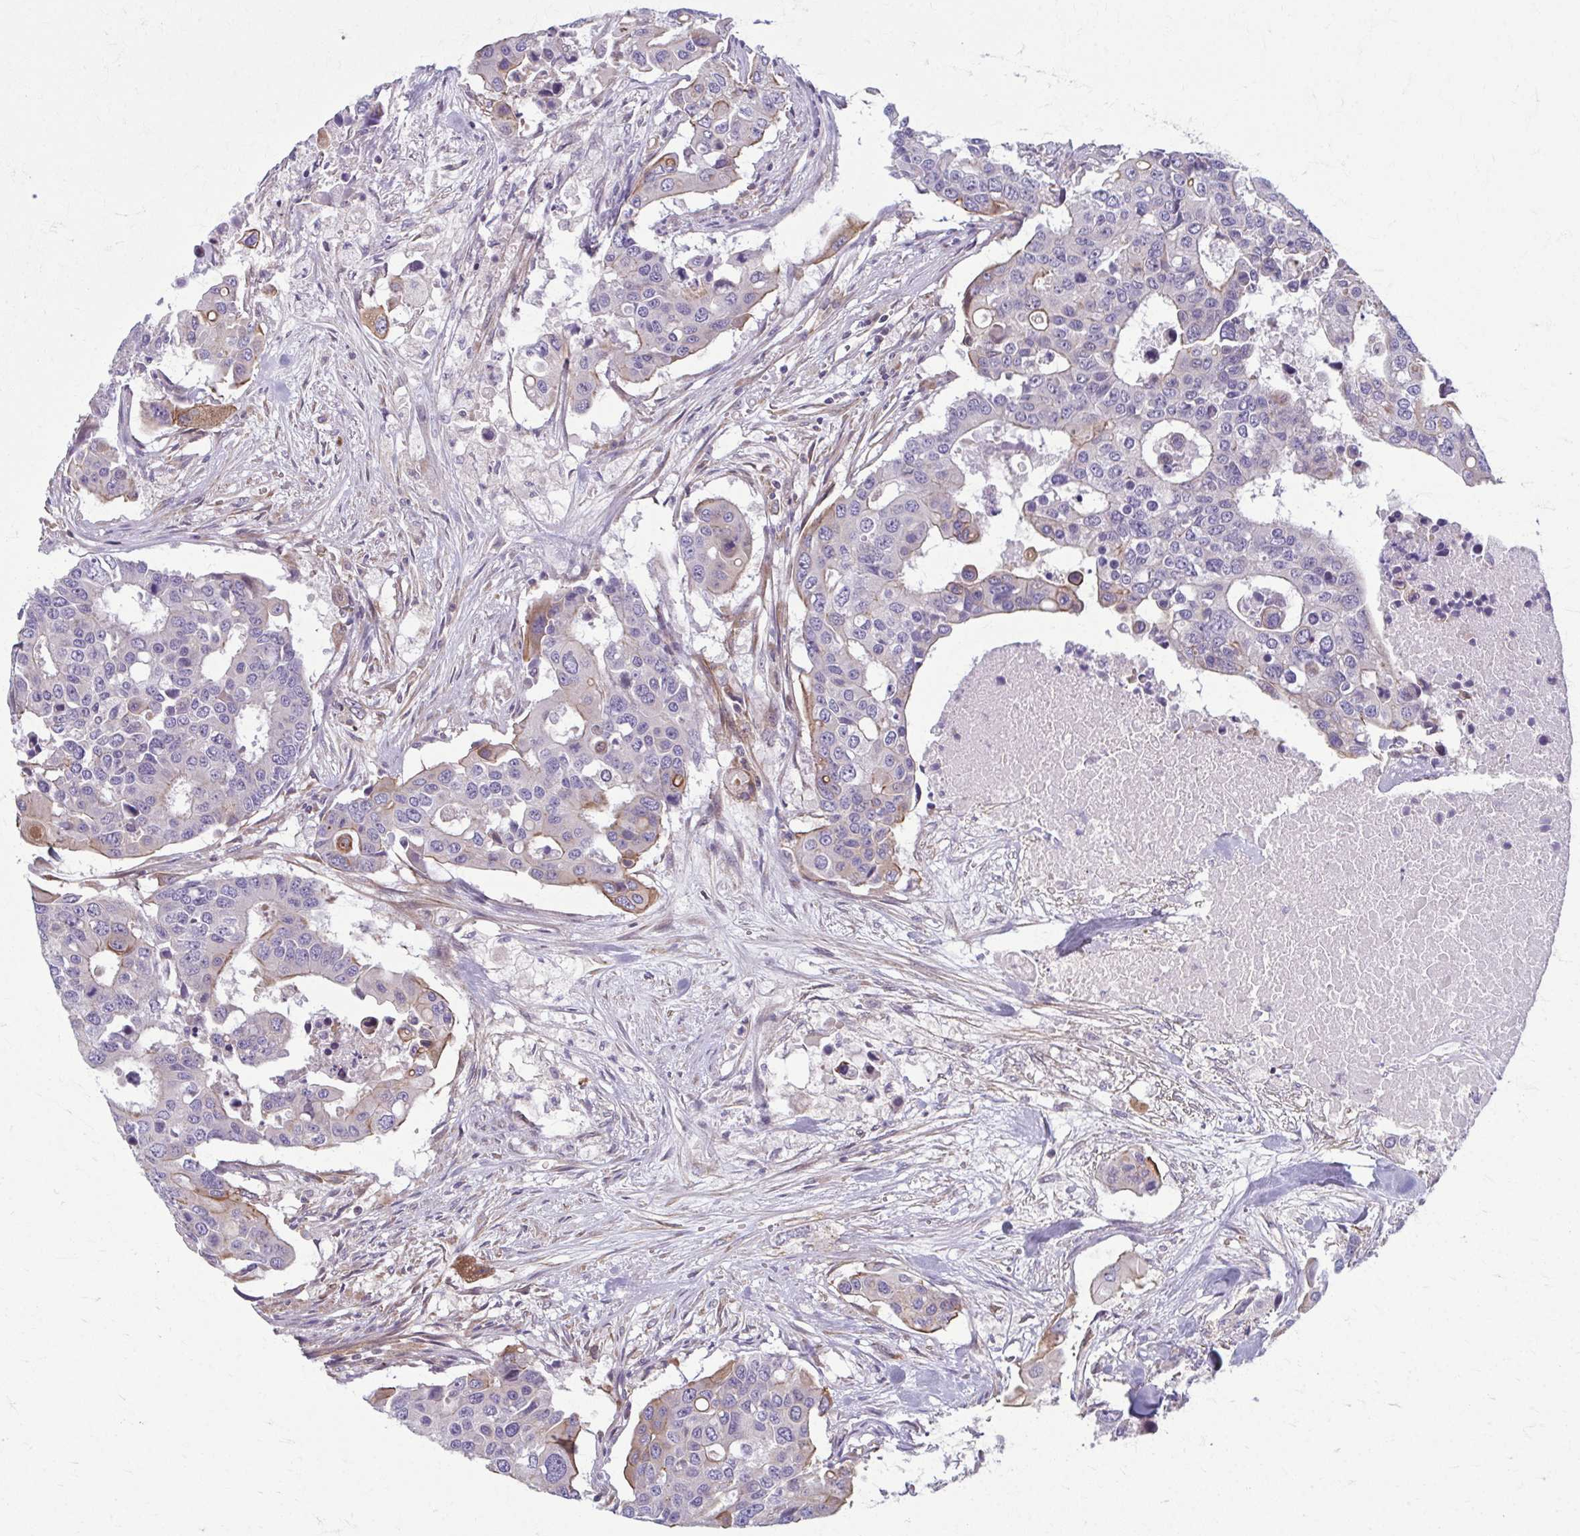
{"staining": {"intensity": "moderate", "quantity": "<25%", "location": "cytoplasmic/membranous"}, "tissue": "colorectal cancer", "cell_type": "Tumor cells", "image_type": "cancer", "snomed": [{"axis": "morphology", "description": "Adenocarcinoma, NOS"}, {"axis": "topography", "description": "Colon"}], "caption": "A brown stain labels moderate cytoplasmic/membranous expression of a protein in colorectal cancer tumor cells. Using DAB (brown) and hematoxylin (blue) stains, captured at high magnification using brightfield microscopy.", "gene": "EID2B", "patient": {"sex": "male", "age": 77}}